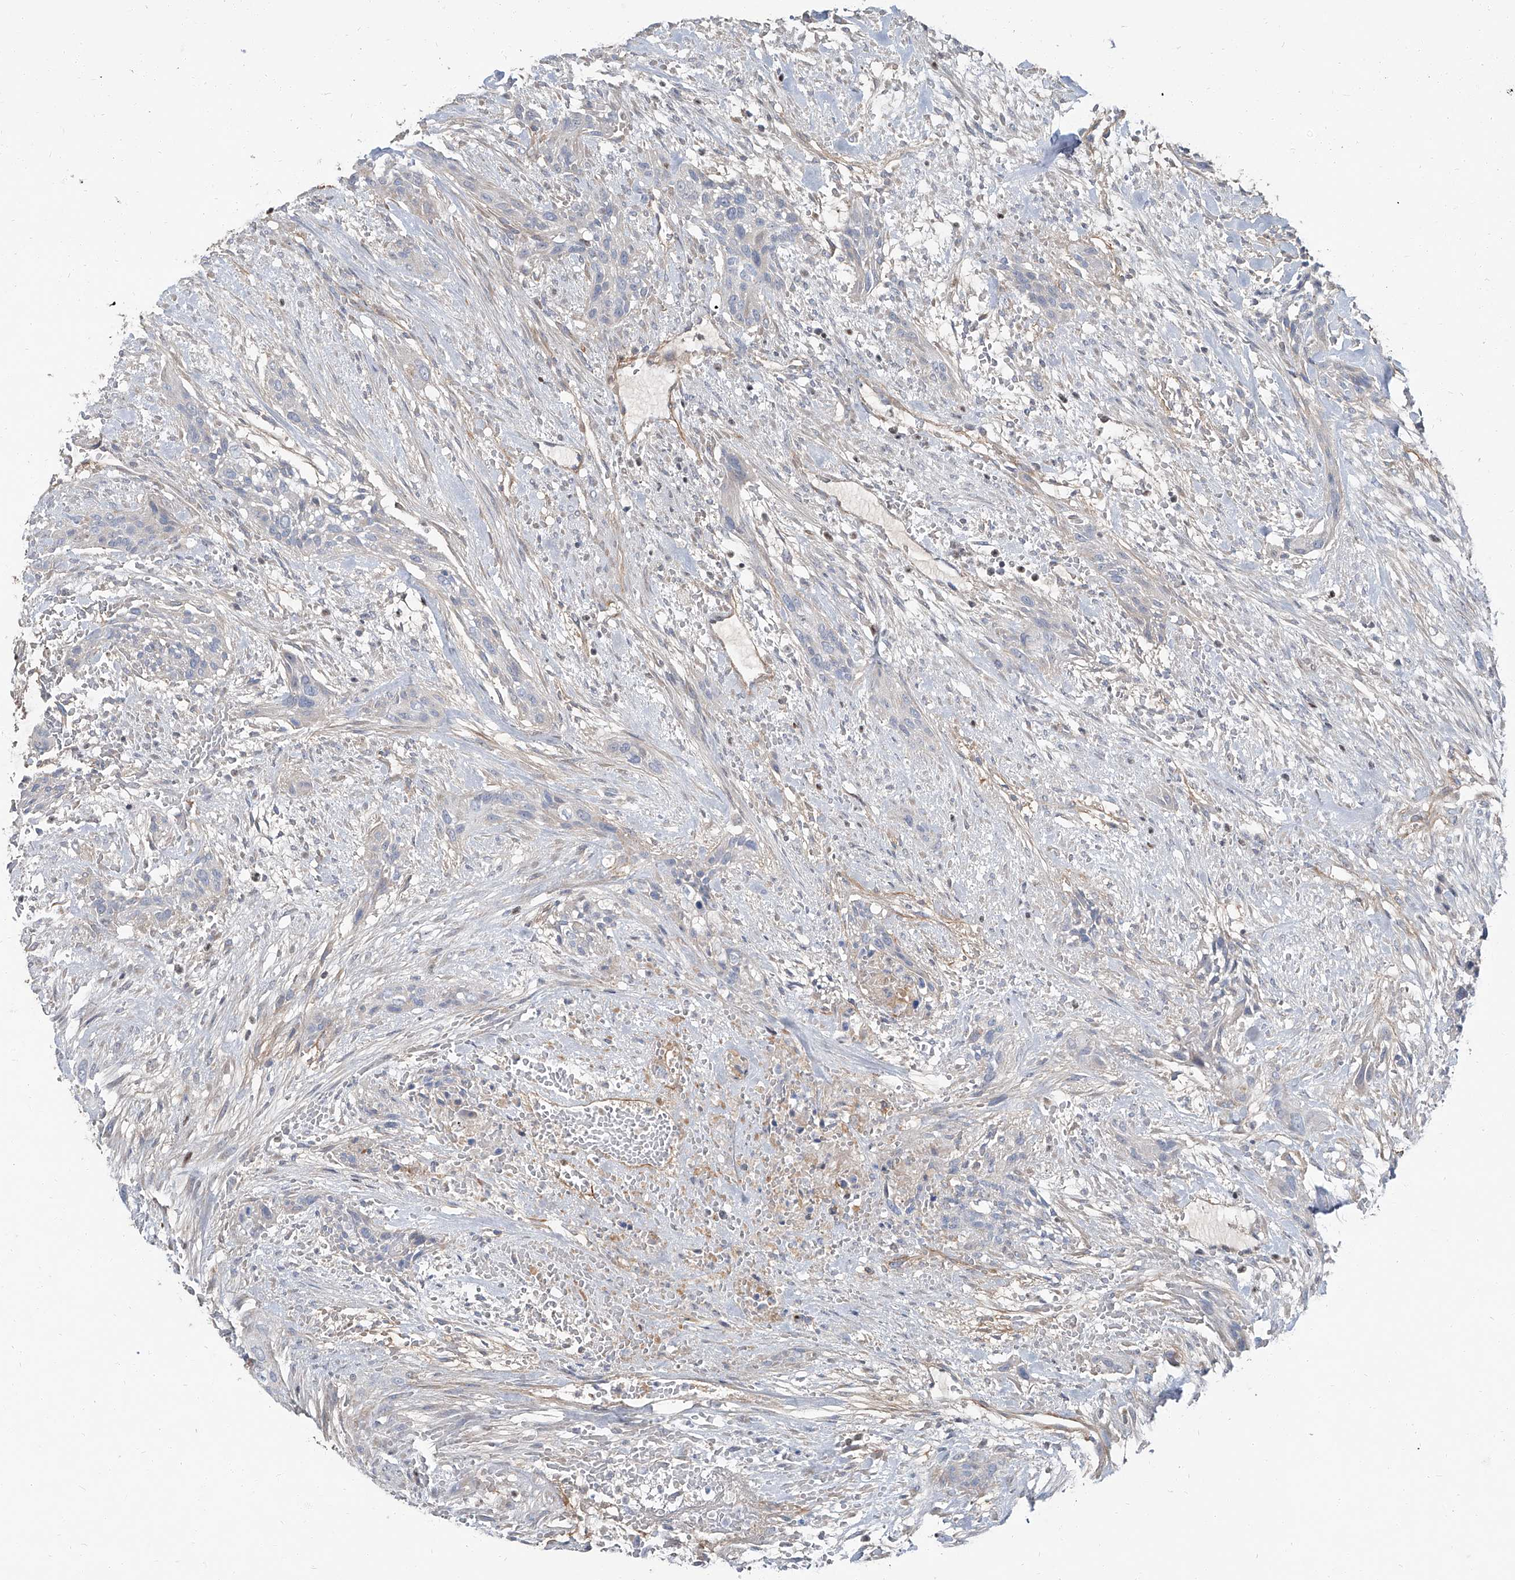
{"staining": {"intensity": "negative", "quantity": "none", "location": "none"}, "tissue": "urothelial cancer", "cell_type": "Tumor cells", "image_type": "cancer", "snomed": [{"axis": "morphology", "description": "Urothelial carcinoma, High grade"}, {"axis": "topography", "description": "Urinary bladder"}], "caption": "Urothelial cancer was stained to show a protein in brown. There is no significant expression in tumor cells.", "gene": "HOXA3", "patient": {"sex": "male", "age": 35}}